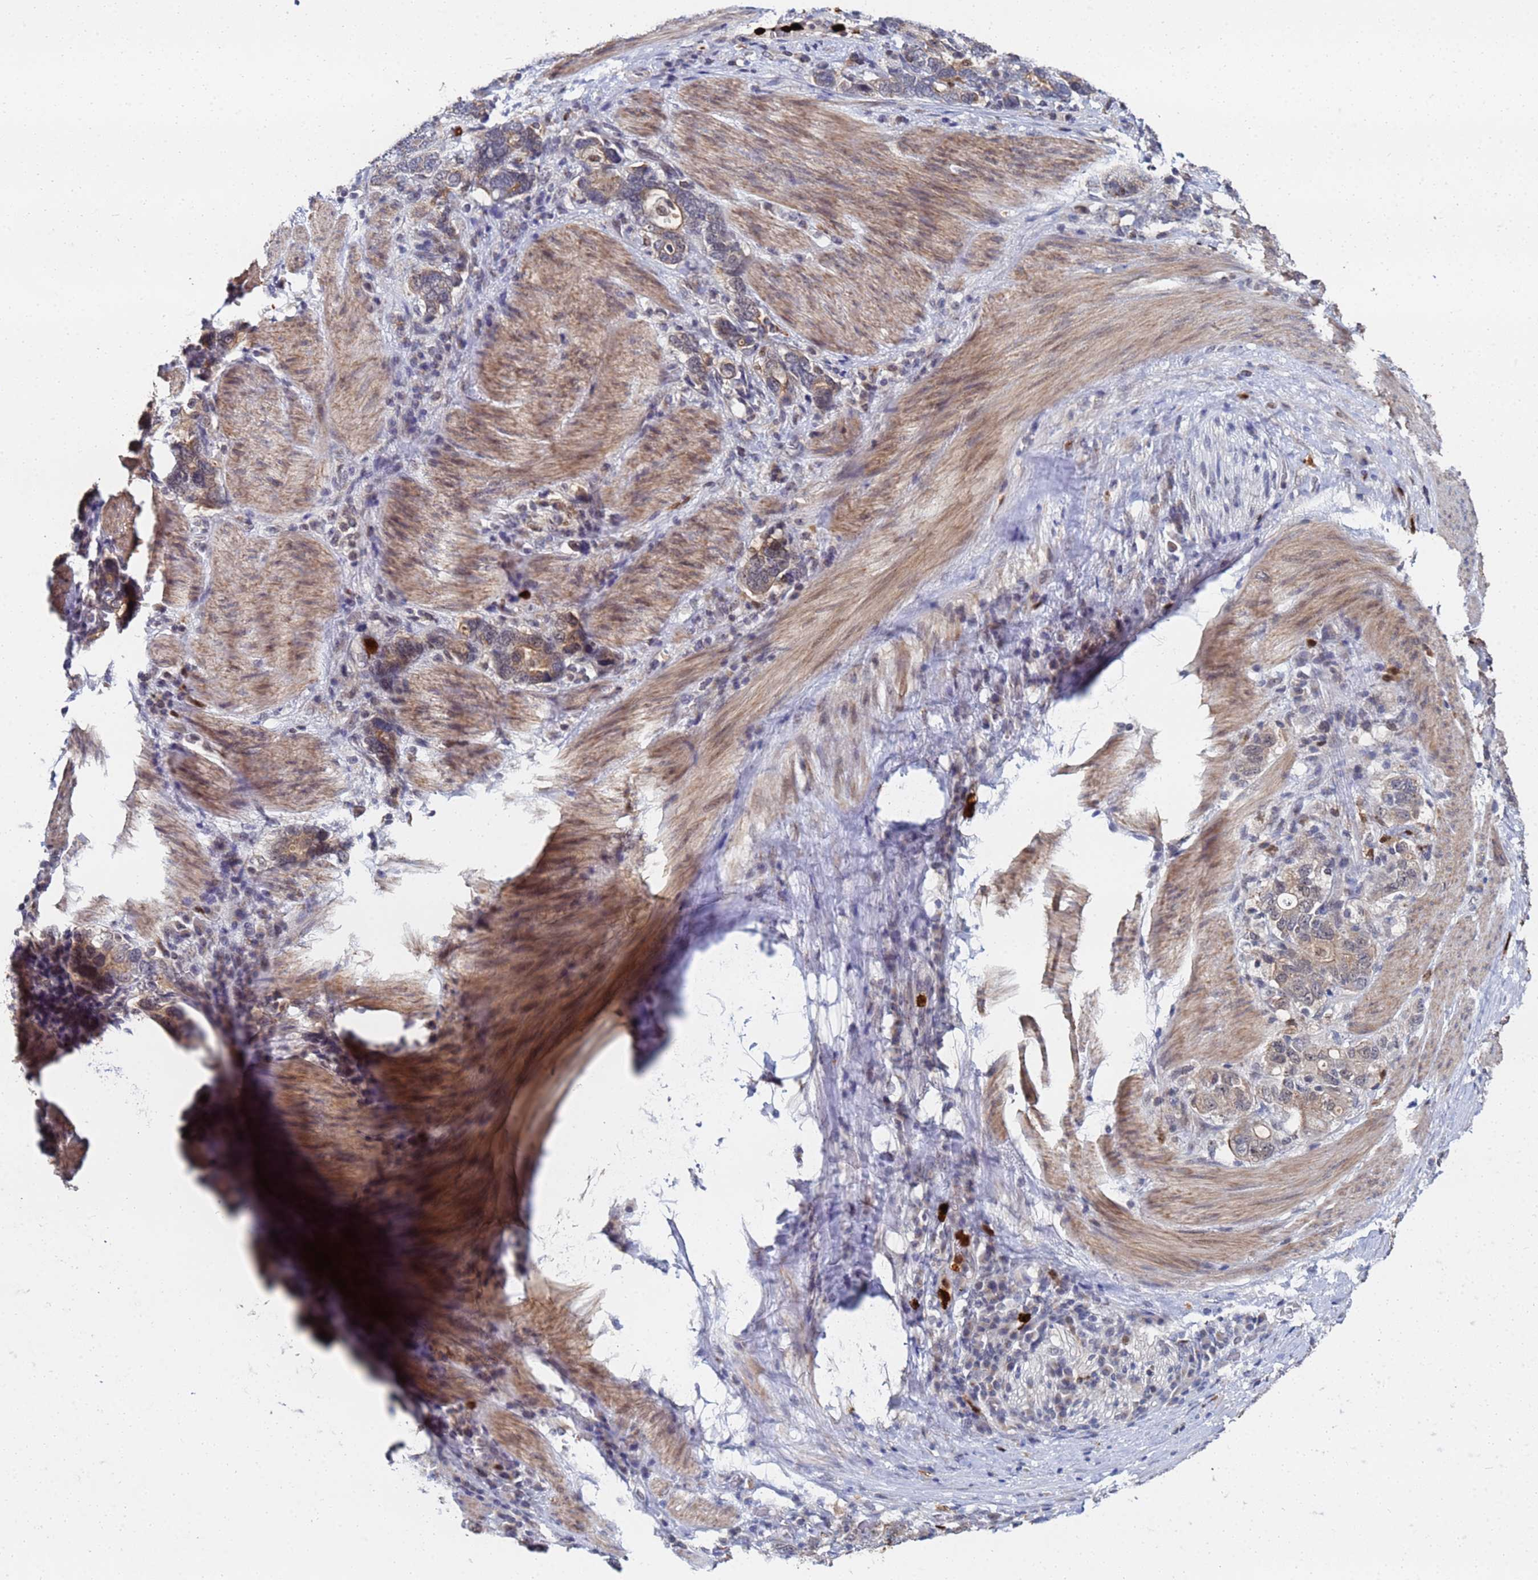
{"staining": {"intensity": "moderate", "quantity": "25%-75%", "location": "cytoplasmic/membranous"}, "tissue": "stomach cancer", "cell_type": "Tumor cells", "image_type": "cancer", "snomed": [{"axis": "morphology", "description": "Adenocarcinoma, NOS"}, {"axis": "topography", "description": "Stomach, upper"}, {"axis": "topography", "description": "Stomach"}], "caption": "A high-resolution photomicrograph shows immunohistochemistry staining of stomach adenocarcinoma, which displays moderate cytoplasmic/membranous expression in about 25%-75% of tumor cells.", "gene": "MTCL1", "patient": {"sex": "male", "age": 62}}